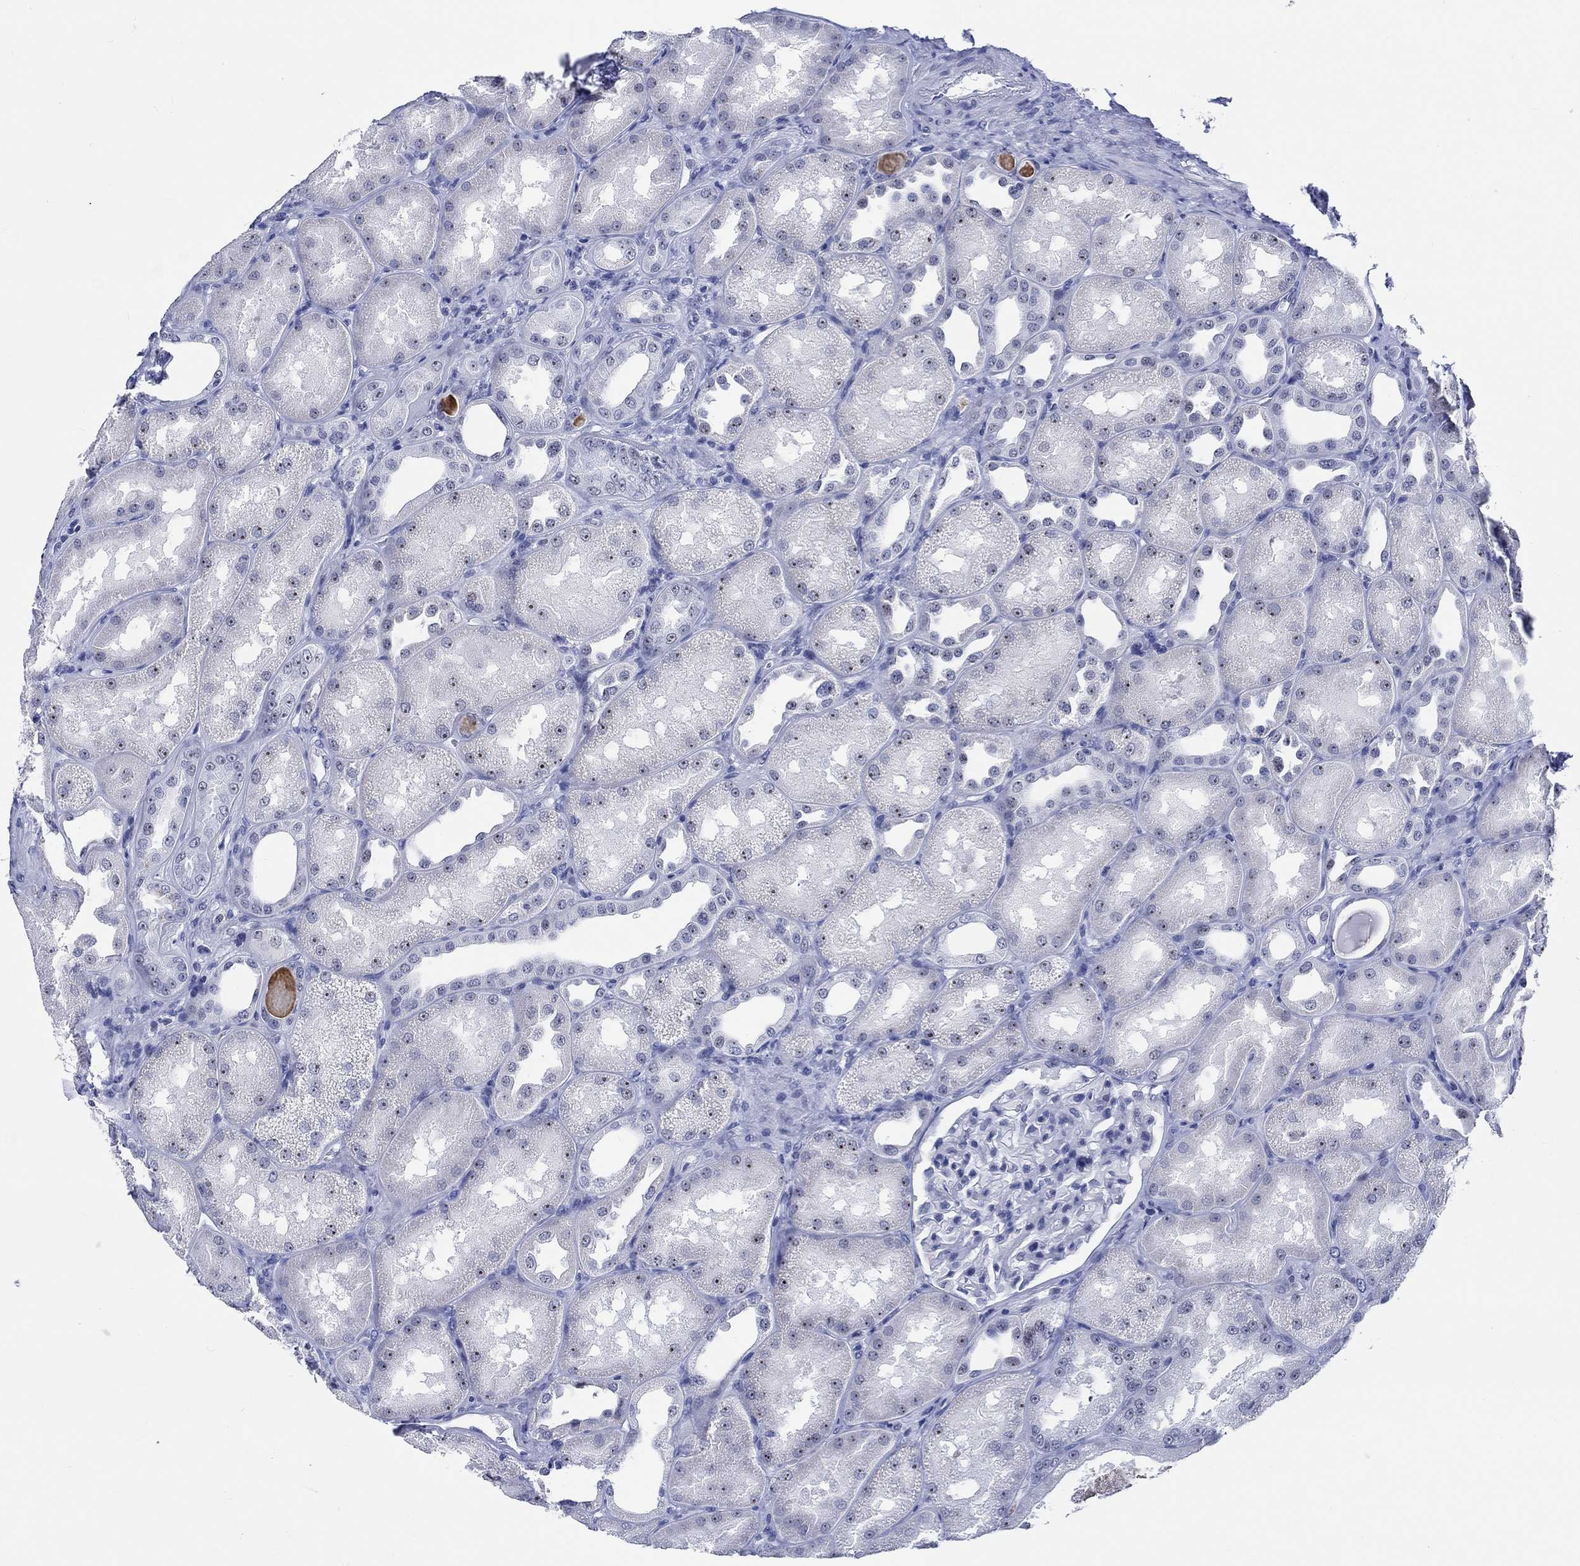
{"staining": {"intensity": "negative", "quantity": "none", "location": "none"}, "tissue": "kidney", "cell_type": "Cells in glomeruli", "image_type": "normal", "snomed": [{"axis": "morphology", "description": "Normal tissue, NOS"}, {"axis": "topography", "description": "Kidney"}], "caption": "Cells in glomeruli show no significant protein expression in normal kidney.", "gene": "ZNF446", "patient": {"sex": "male", "age": 61}}